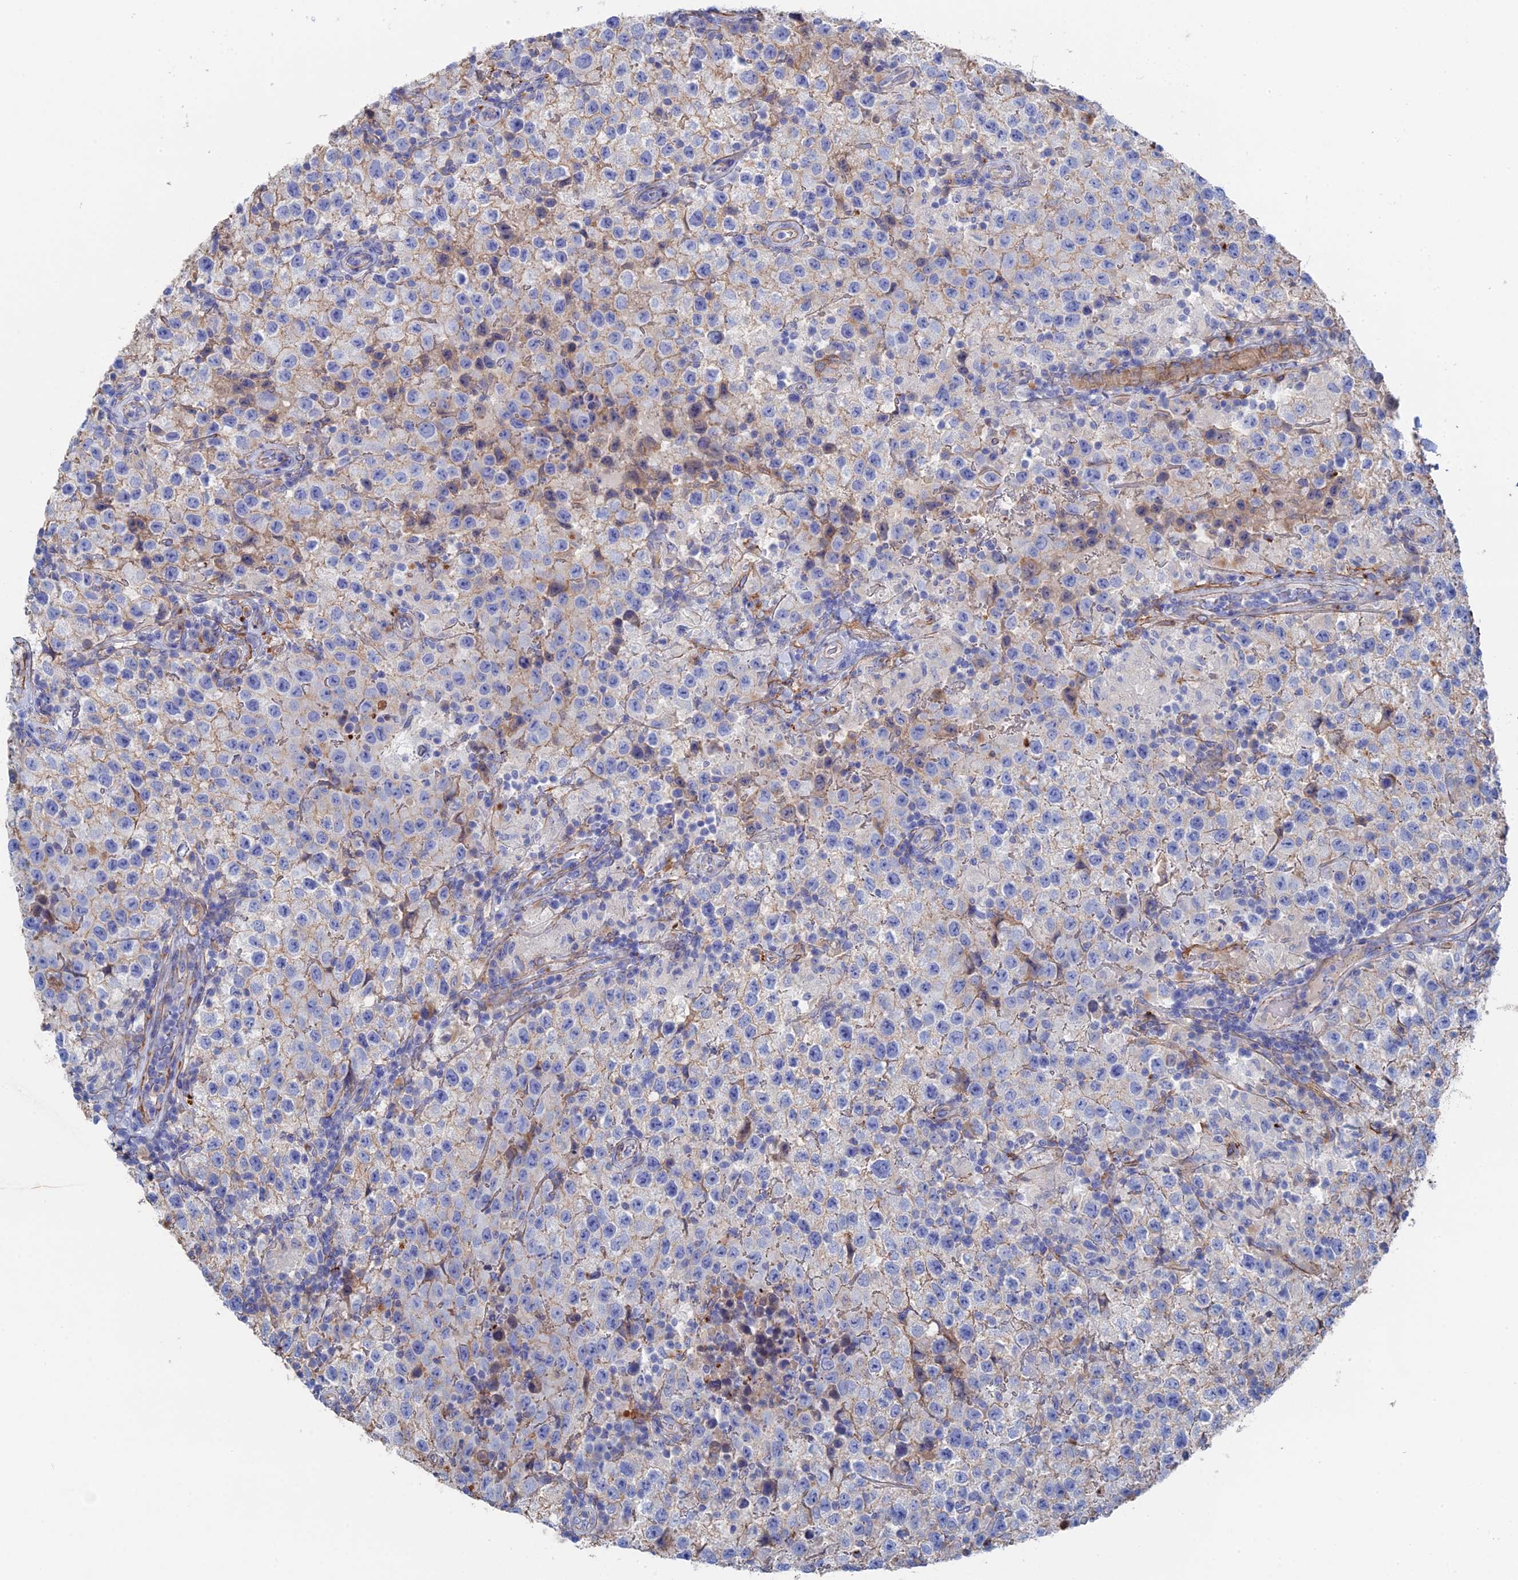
{"staining": {"intensity": "negative", "quantity": "none", "location": "none"}, "tissue": "testis cancer", "cell_type": "Tumor cells", "image_type": "cancer", "snomed": [{"axis": "morphology", "description": "Seminoma, NOS"}, {"axis": "morphology", "description": "Carcinoma, Embryonal, NOS"}, {"axis": "topography", "description": "Testis"}], "caption": "Immunohistochemical staining of human testis cancer (embryonal carcinoma) shows no significant staining in tumor cells.", "gene": "STRA6", "patient": {"sex": "male", "age": 41}}